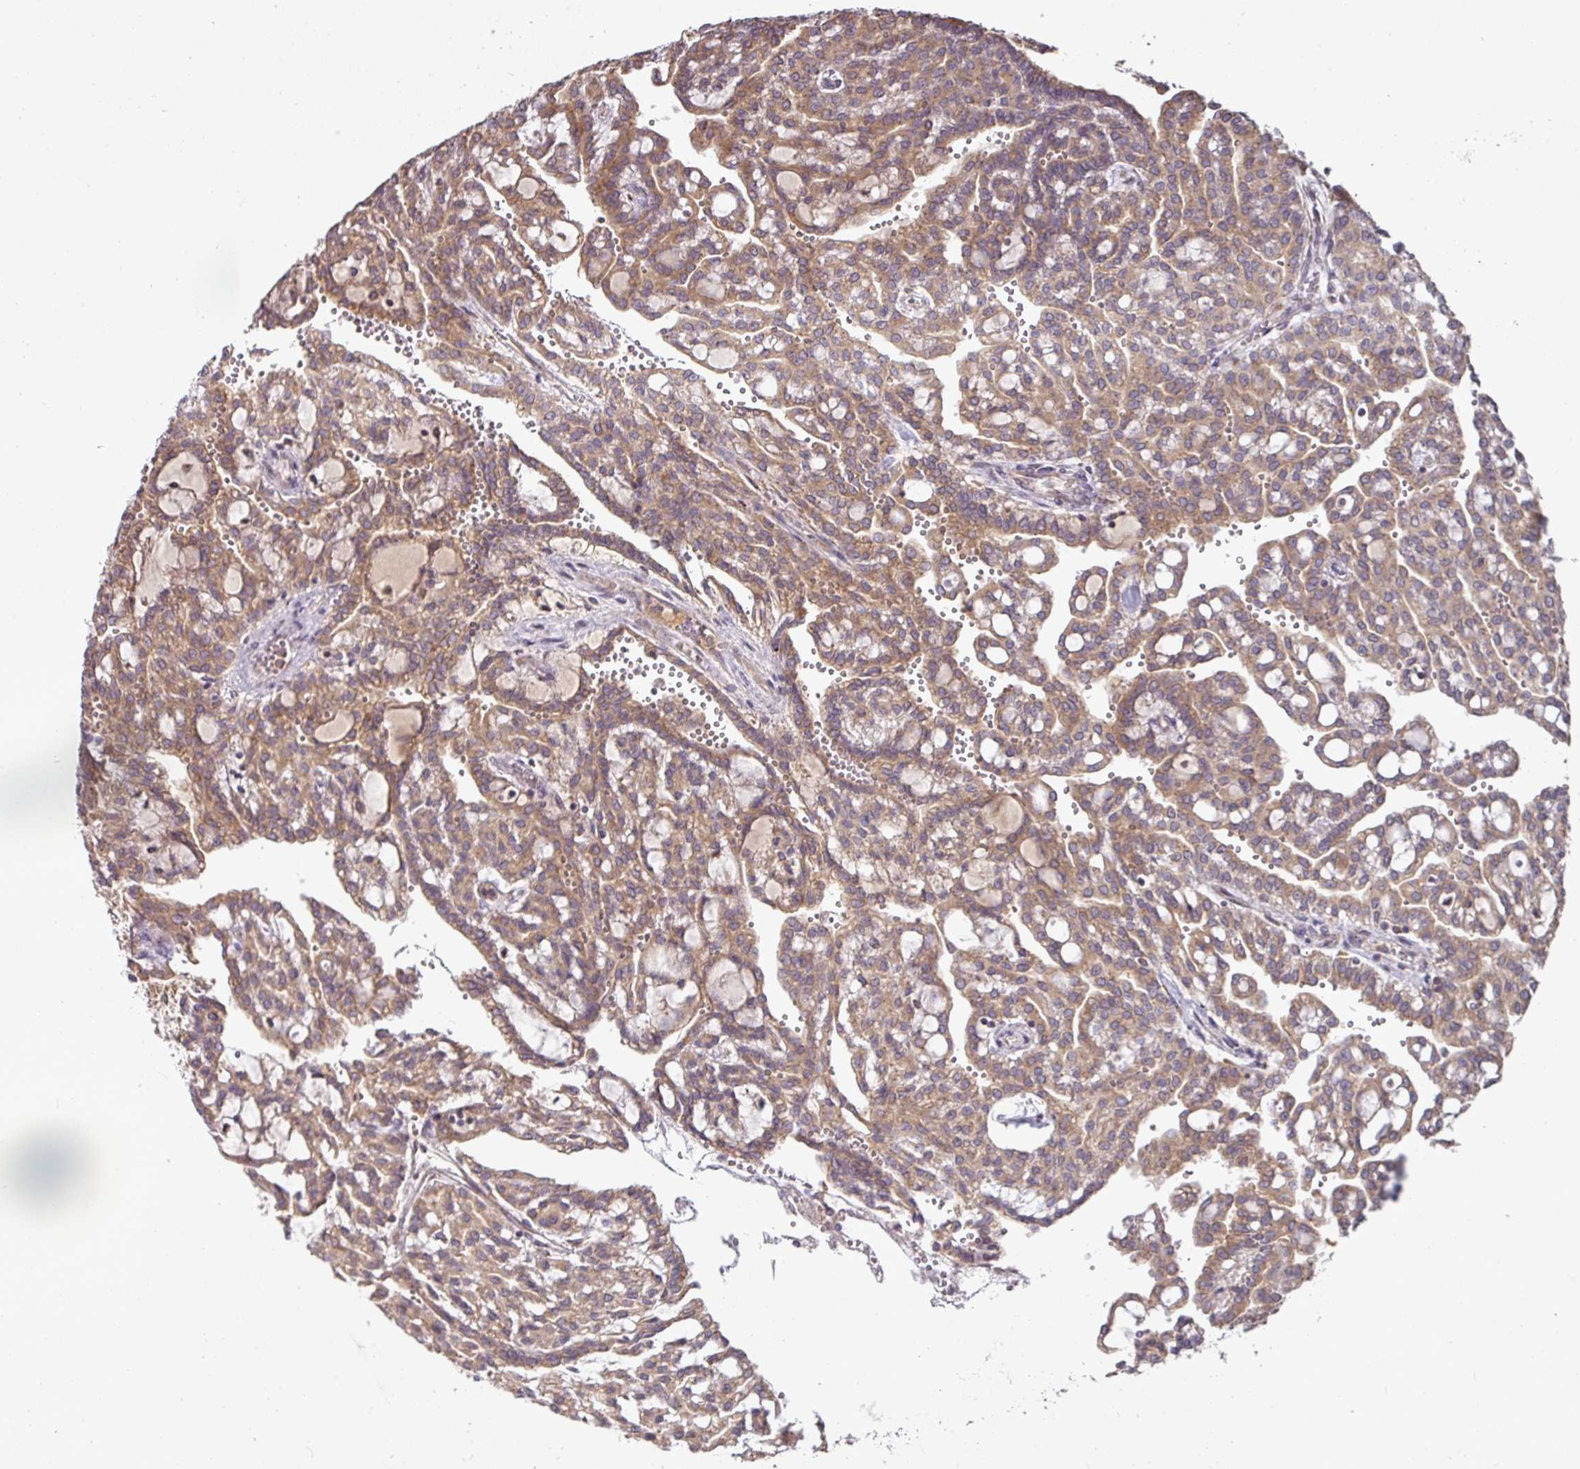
{"staining": {"intensity": "moderate", "quantity": ">75%", "location": "cytoplasmic/membranous"}, "tissue": "renal cancer", "cell_type": "Tumor cells", "image_type": "cancer", "snomed": [{"axis": "morphology", "description": "Adenocarcinoma, NOS"}, {"axis": "topography", "description": "Kidney"}], "caption": "This histopathology image shows renal cancer stained with IHC to label a protein in brown. The cytoplasmic/membranous of tumor cells show moderate positivity for the protein. Nuclei are counter-stained blue.", "gene": "GALP", "patient": {"sex": "male", "age": 63}}